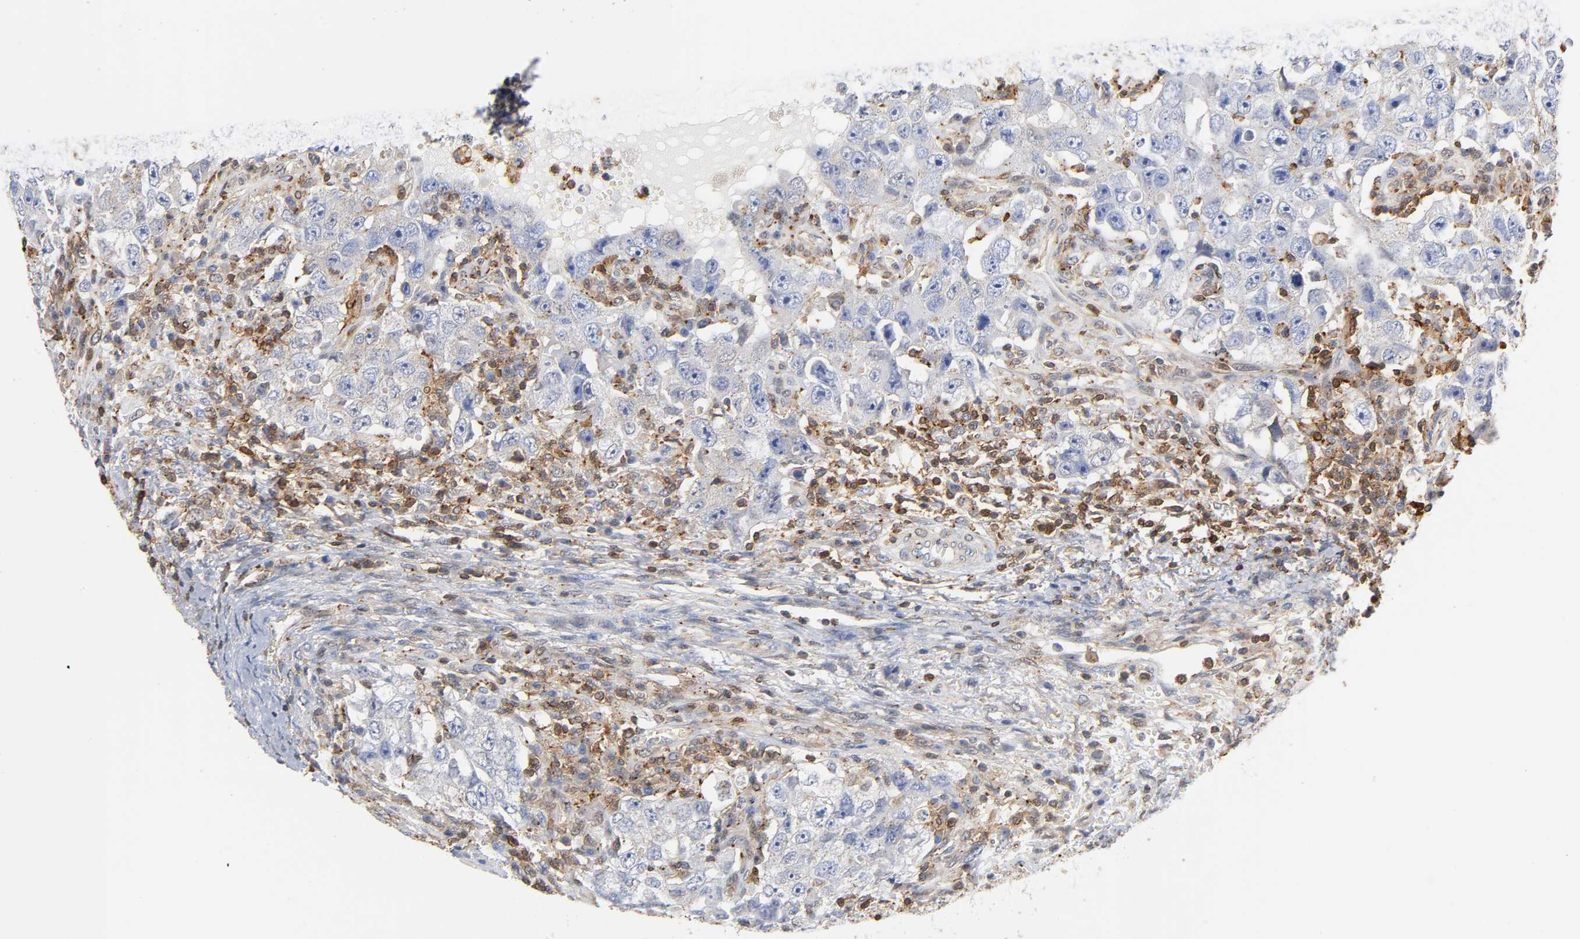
{"staining": {"intensity": "negative", "quantity": "none", "location": "none"}, "tissue": "testis cancer", "cell_type": "Tumor cells", "image_type": "cancer", "snomed": [{"axis": "morphology", "description": "Carcinoma, Embryonal, NOS"}, {"axis": "topography", "description": "Testis"}], "caption": "Tumor cells are negative for protein expression in human testis cancer (embryonal carcinoma). (Brightfield microscopy of DAB immunohistochemistry (IHC) at high magnification).", "gene": "ANXA11", "patient": {"sex": "male", "age": 26}}